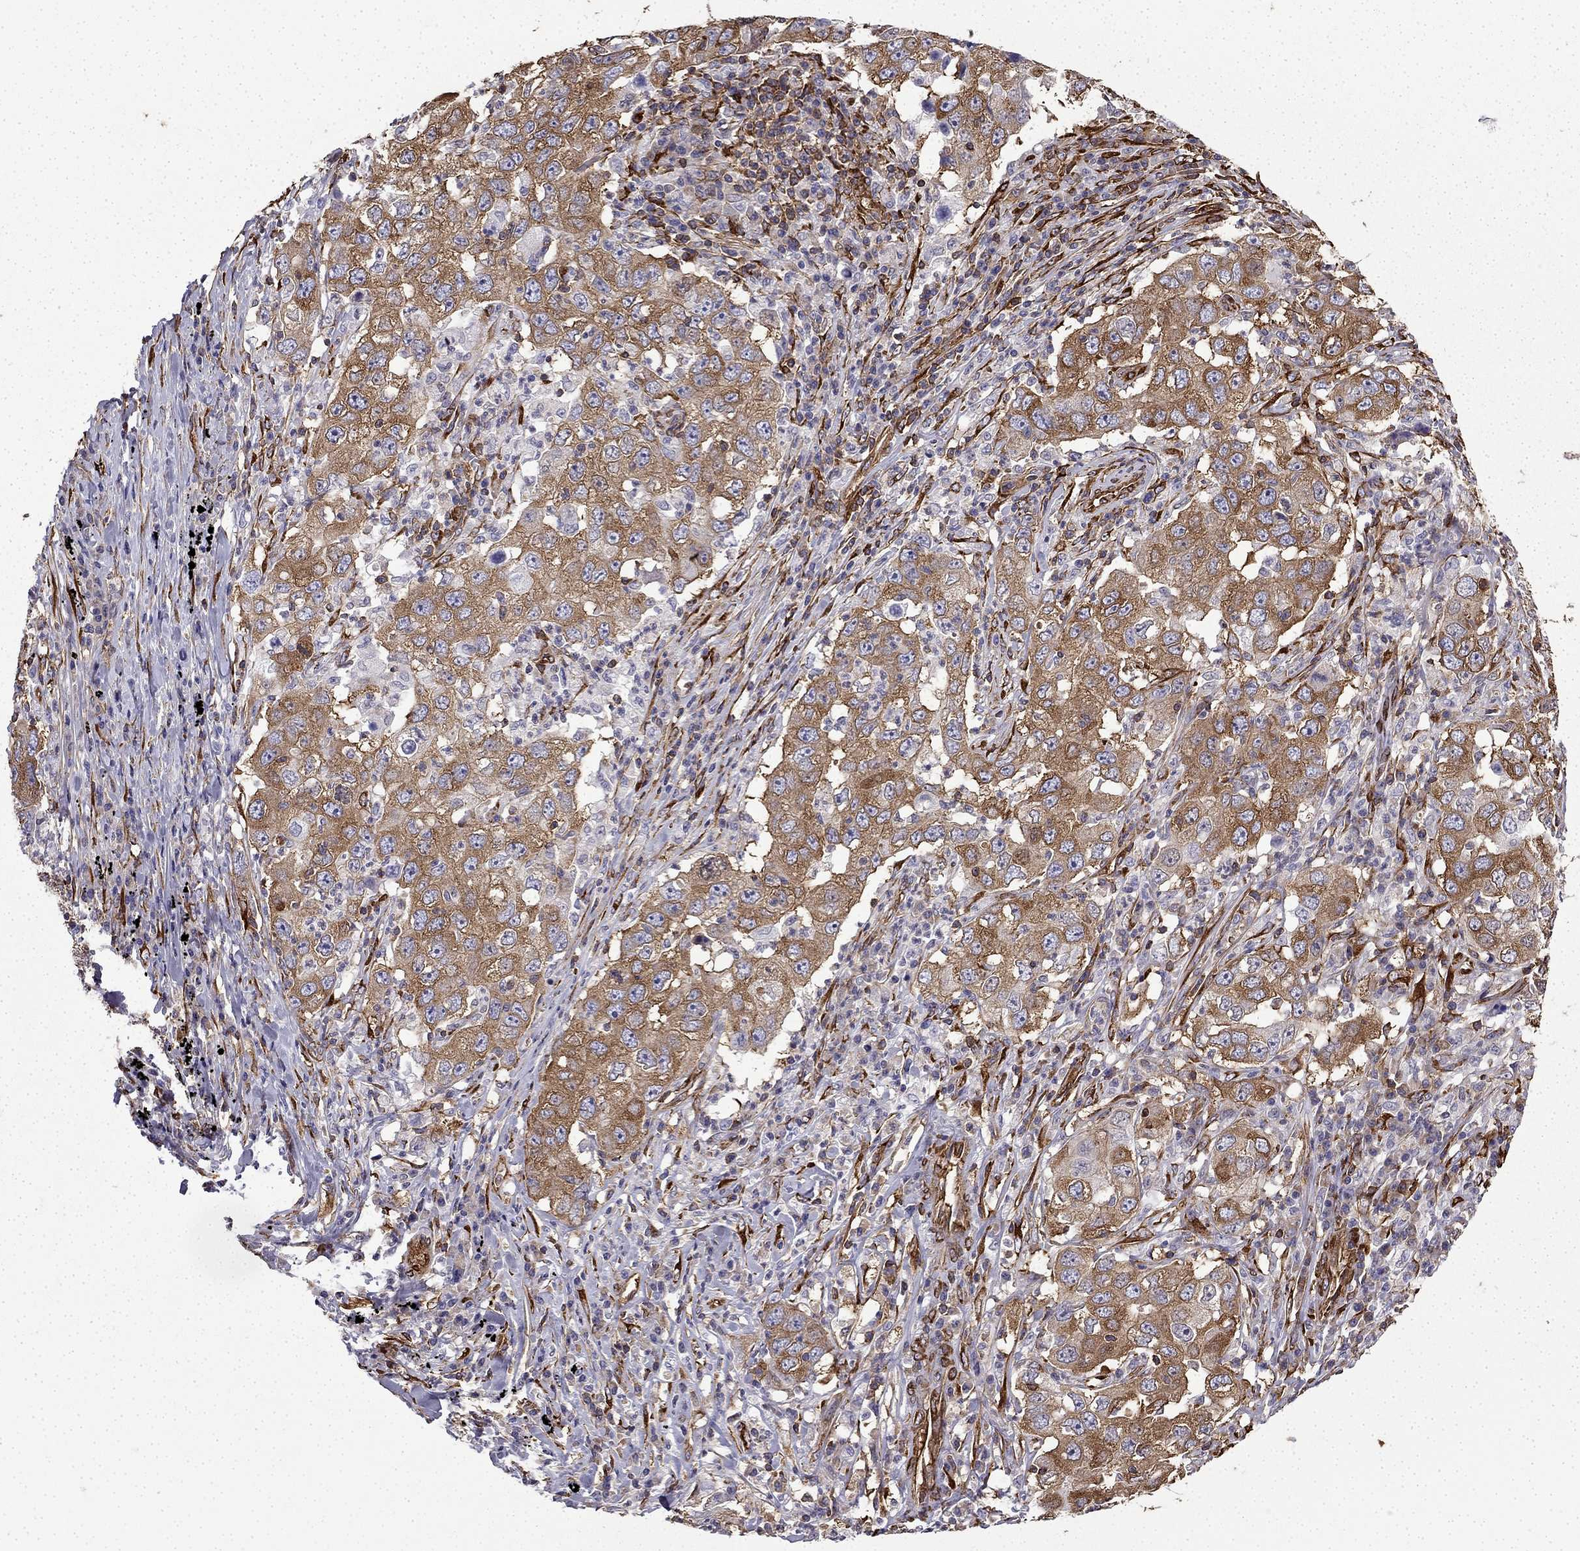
{"staining": {"intensity": "moderate", "quantity": ">75%", "location": "cytoplasmic/membranous"}, "tissue": "lung cancer", "cell_type": "Tumor cells", "image_type": "cancer", "snomed": [{"axis": "morphology", "description": "Adenocarcinoma, NOS"}, {"axis": "topography", "description": "Lung"}], "caption": "Lung cancer (adenocarcinoma) stained for a protein (brown) exhibits moderate cytoplasmic/membranous positive expression in about >75% of tumor cells.", "gene": "MAP4", "patient": {"sex": "male", "age": 73}}